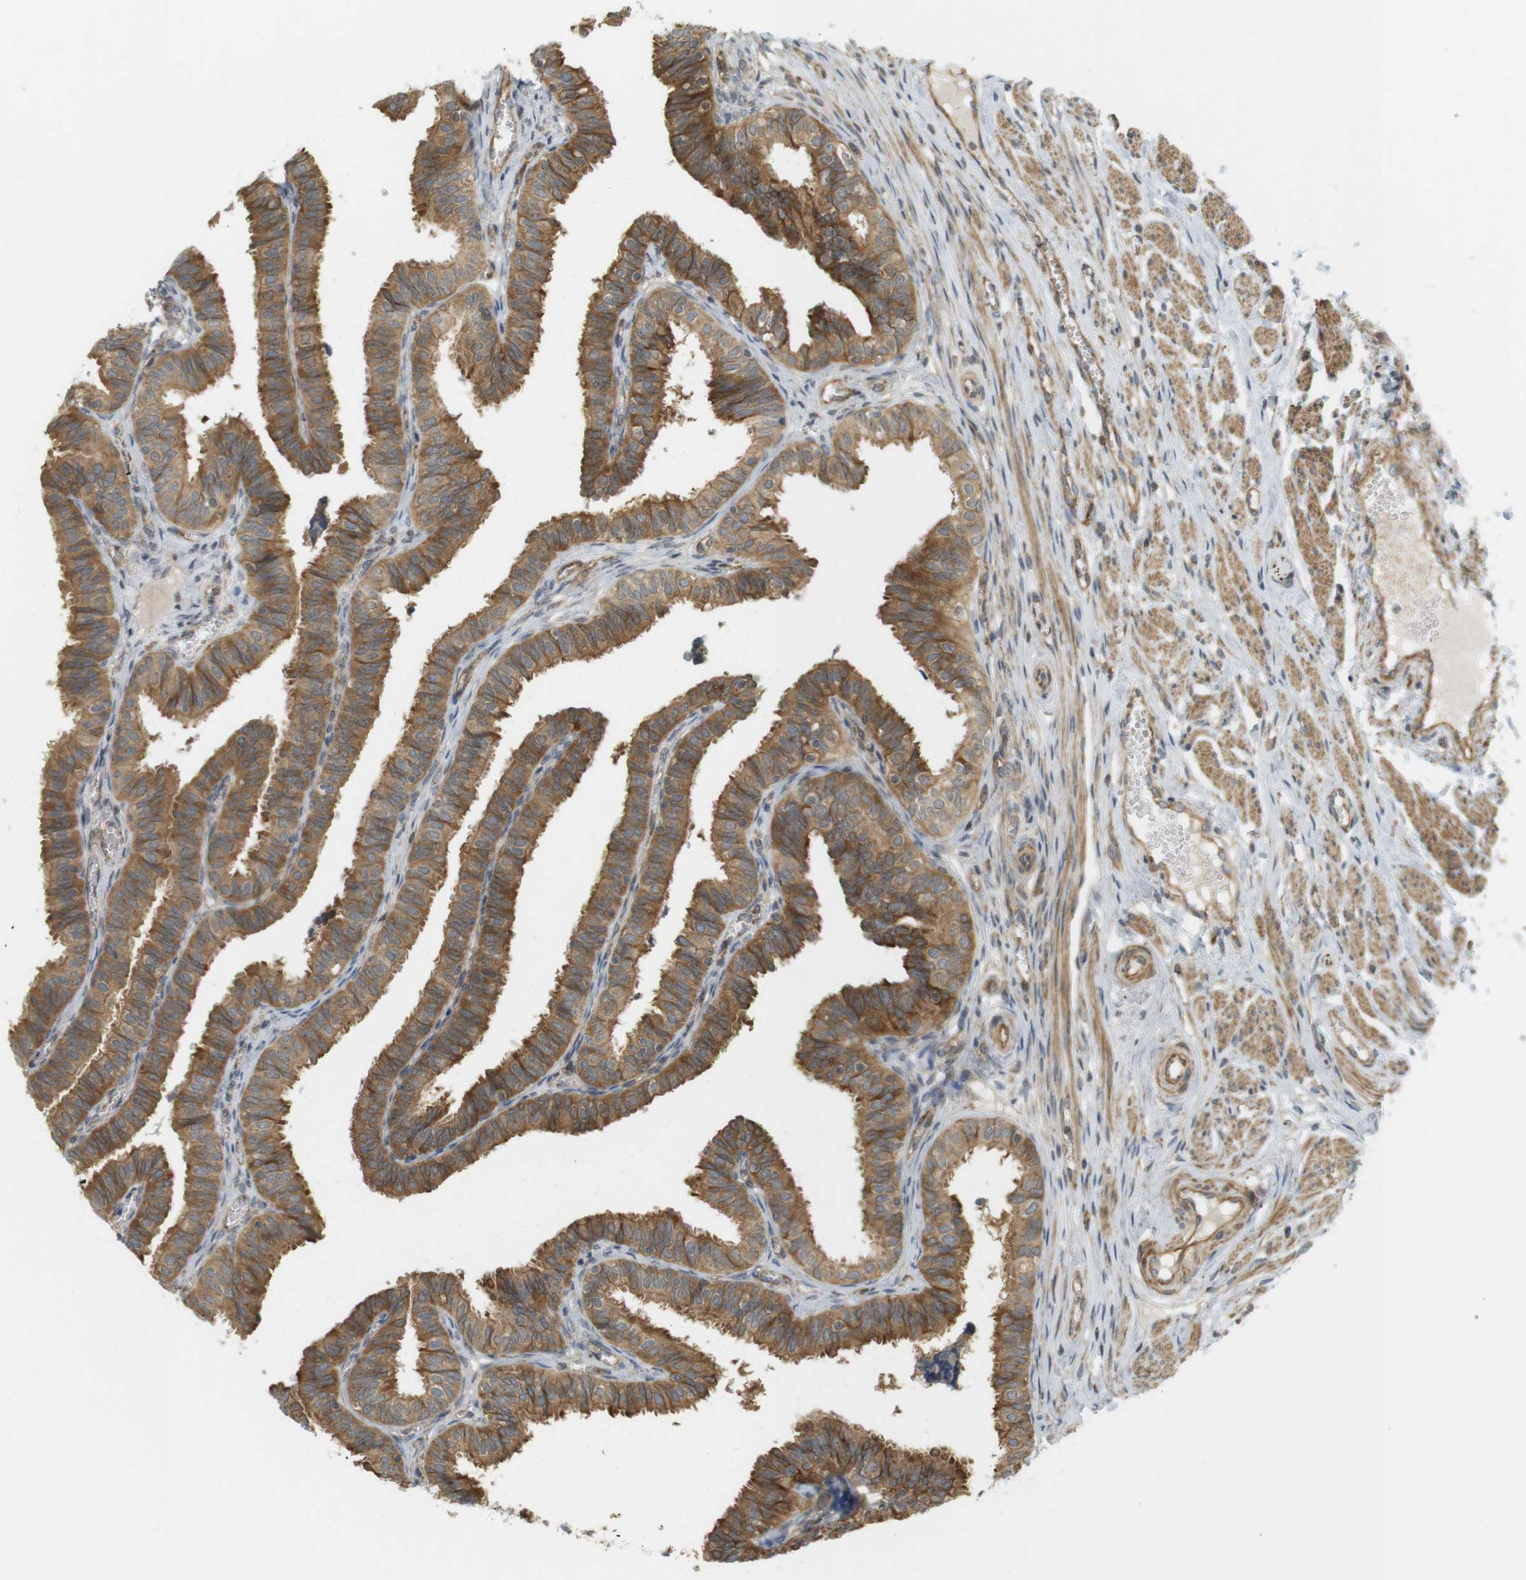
{"staining": {"intensity": "strong", "quantity": ">75%", "location": "cytoplasmic/membranous"}, "tissue": "fallopian tube", "cell_type": "Glandular cells", "image_type": "normal", "snomed": [{"axis": "morphology", "description": "Normal tissue, NOS"}, {"axis": "topography", "description": "Fallopian tube"}], "caption": "Human fallopian tube stained for a protein (brown) shows strong cytoplasmic/membranous positive expression in about >75% of glandular cells.", "gene": "PA2G4", "patient": {"sex": "female", "age": 46}}